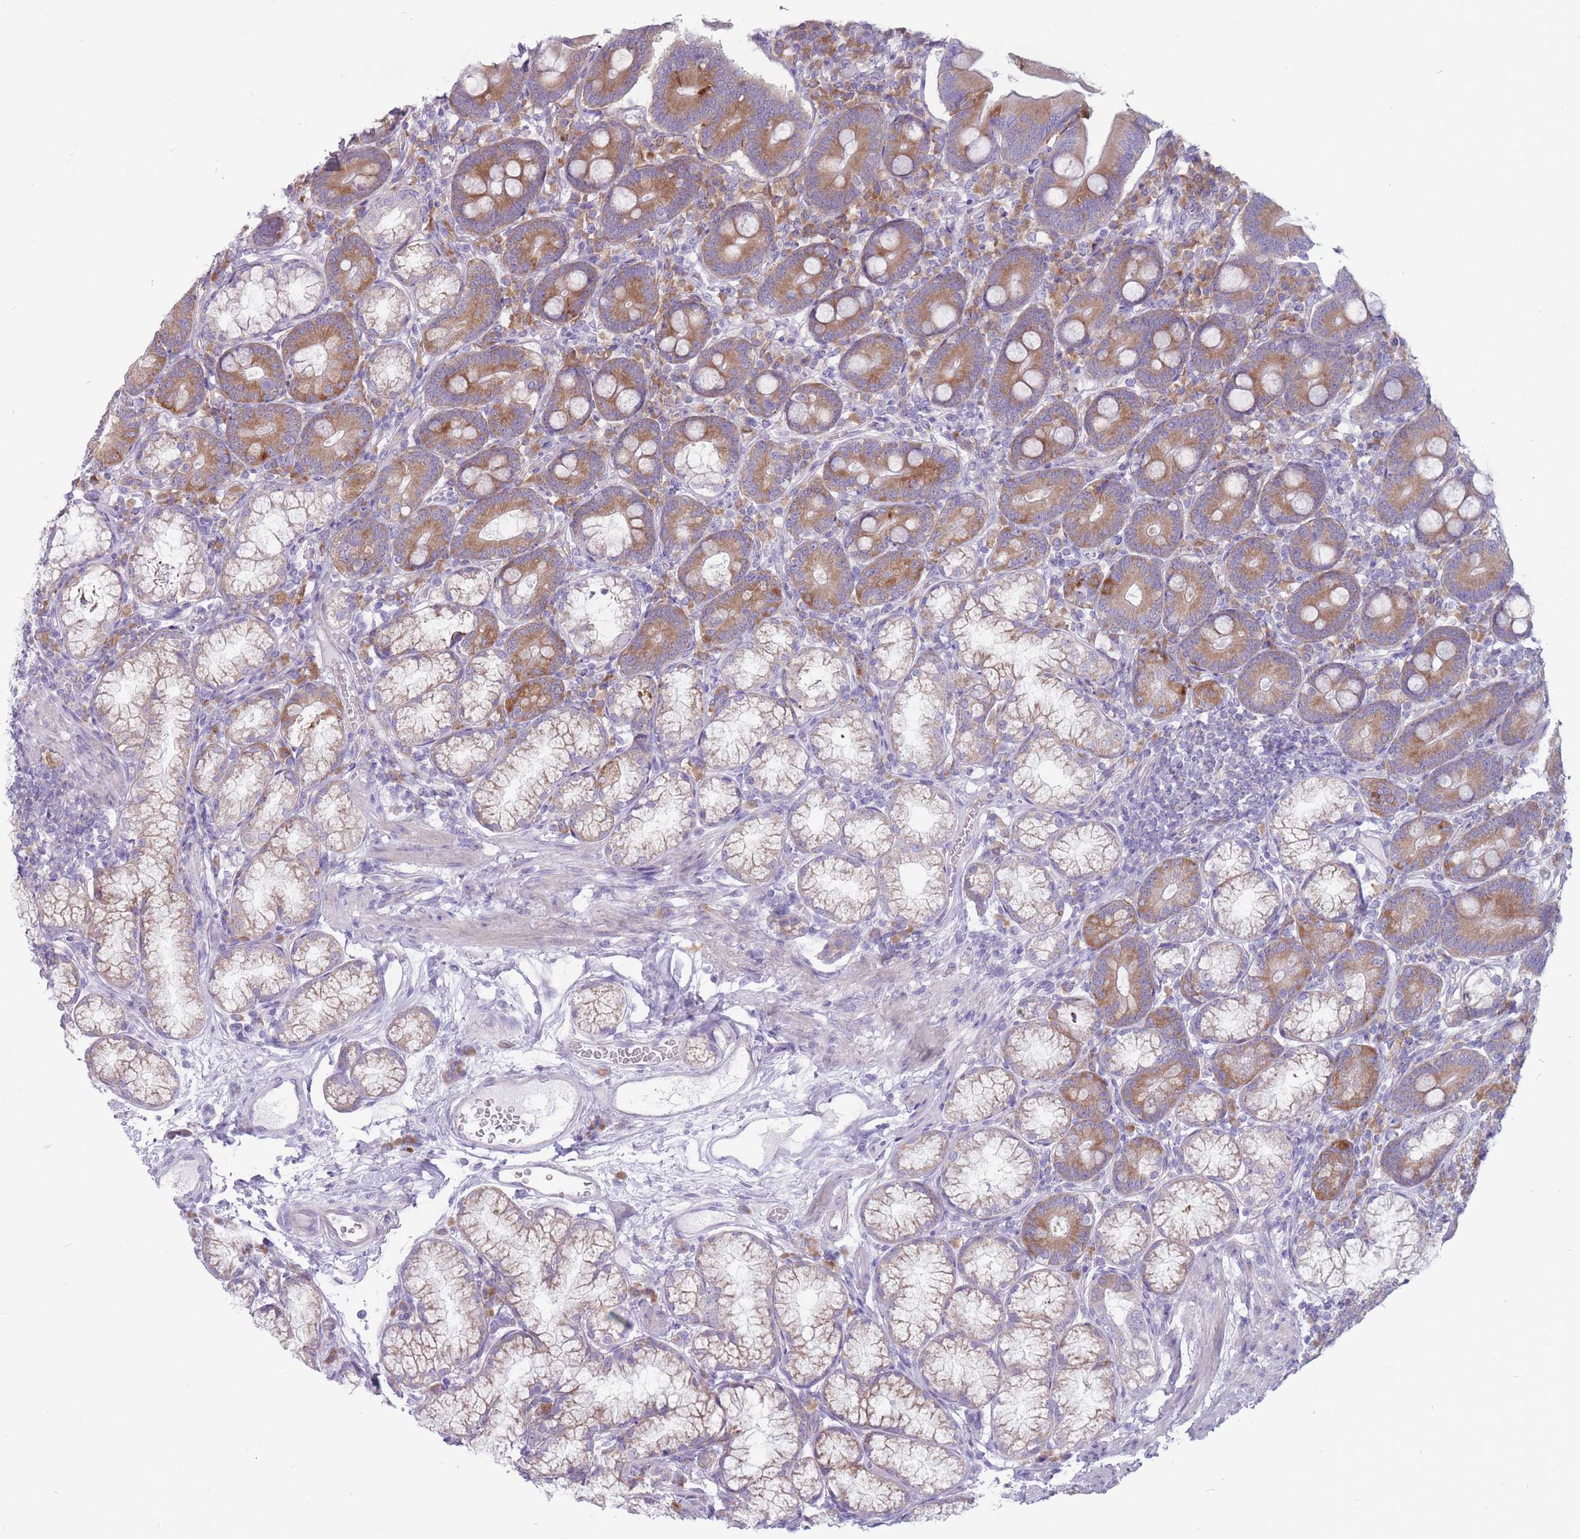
{"staining": {"intensity": "moderate", "quantity": ">75%", "location": "cytoplasmic/membranous"}, "tissue": "duodenum", "cell_type": "Glandular cells", "image_type": "normal", "snomed": [{"axis": "morphology", "description": "Normal tissue, NOS"}, {"axis": "topography", "description": "Duodenum"}], "caption": "This histopathology image demonstrates IHC staining of normal duodenum, with medium moderate cytoplasmic/membranous expression in approximately >75% of glandular cells.", "gene": "RPL18", "patient": {"sex": "female", "age": 67}}